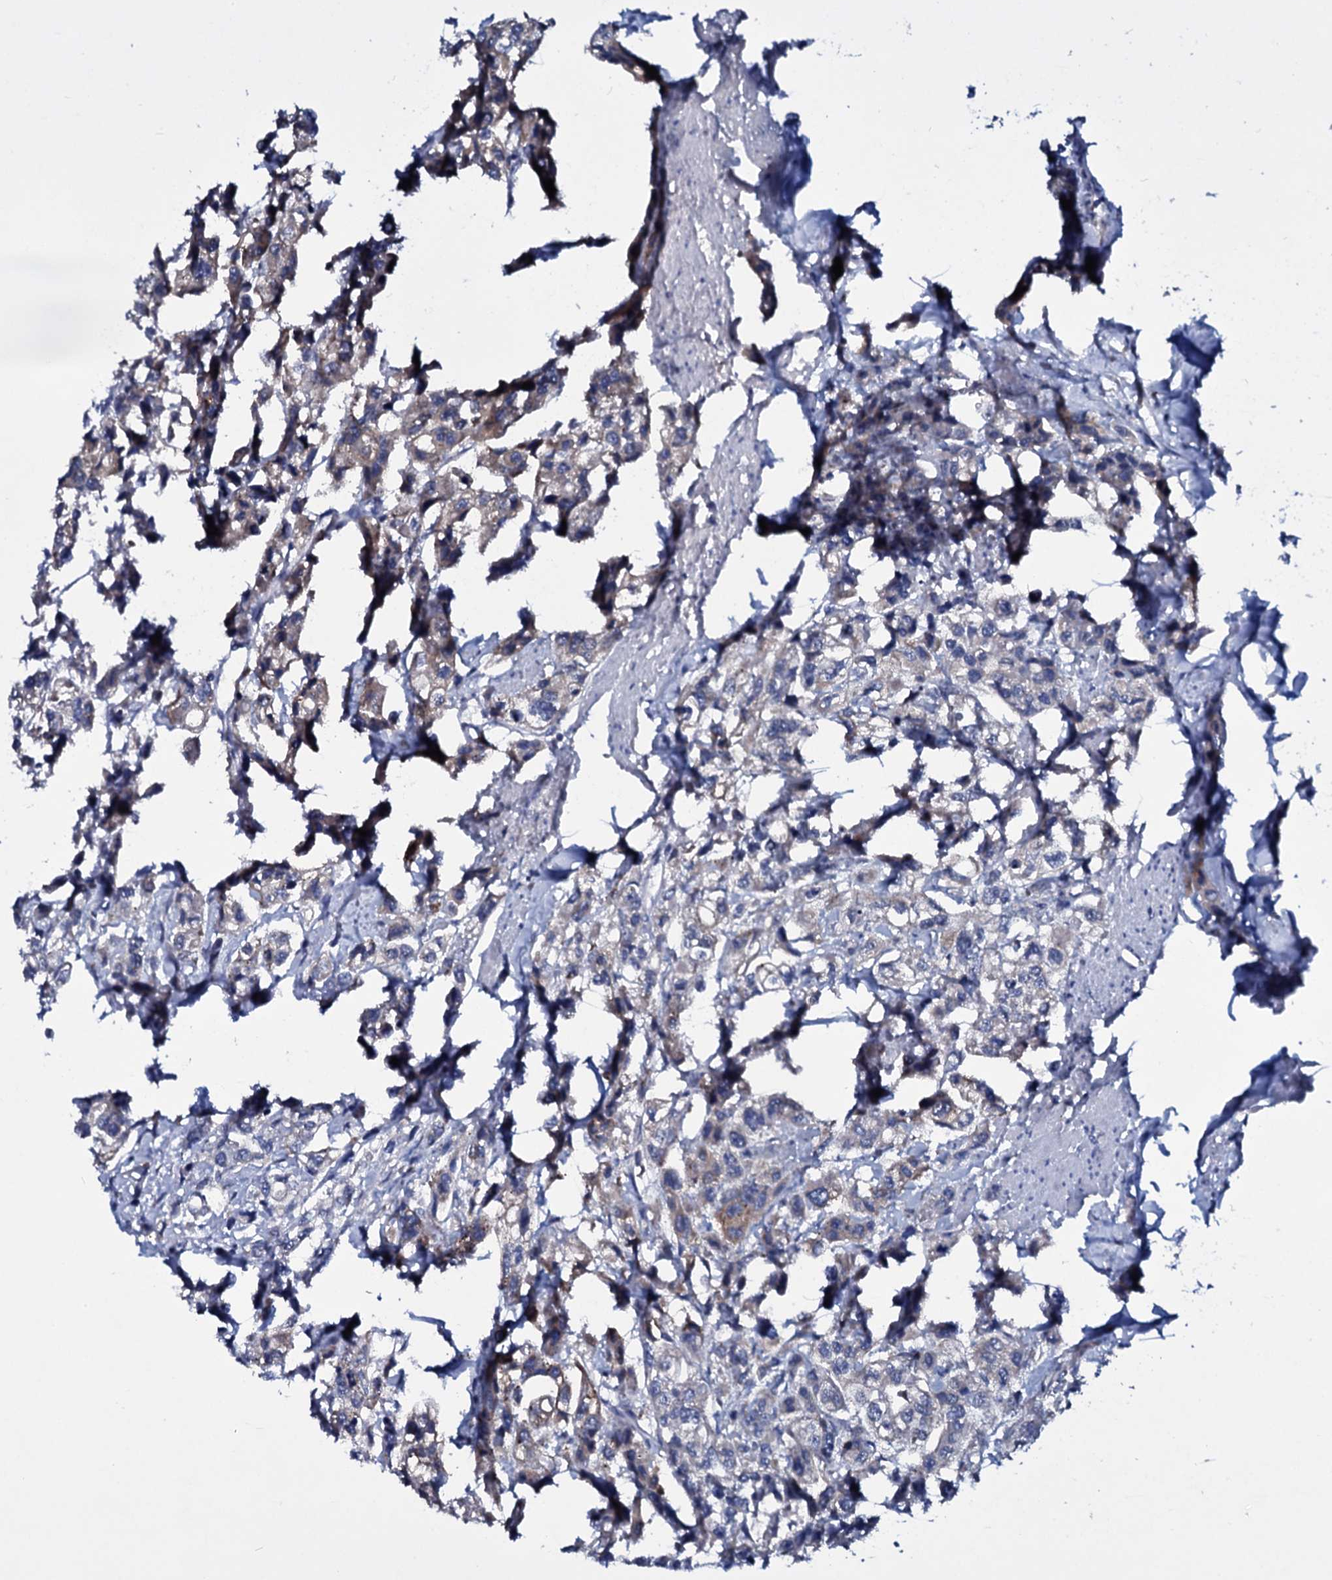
{"staining": {"intensity": "weak", "quantity": "<25%", "location": "cytoplasmic/membranous"}, "tissue": "urothelial cancer", "cell_type": "Tumor cells", "image_type": "cancer", "snomed": [{"axis": "morphology", "description": "Urothelial carcinoma, High grade"}, {"axis": "topography", "description": "Urinary bladder"}], "caption": "Immunohistochemistry (IHC) micrograph of neoplastic tissue: human high-grade urothelial carcinoma stained with DAB (3,3'-diaminobenzidine) demonstrates no significant protein staining in tumor cells.", "gene": "TPGS2", "patient": {"sex": "male", "age": 67}}